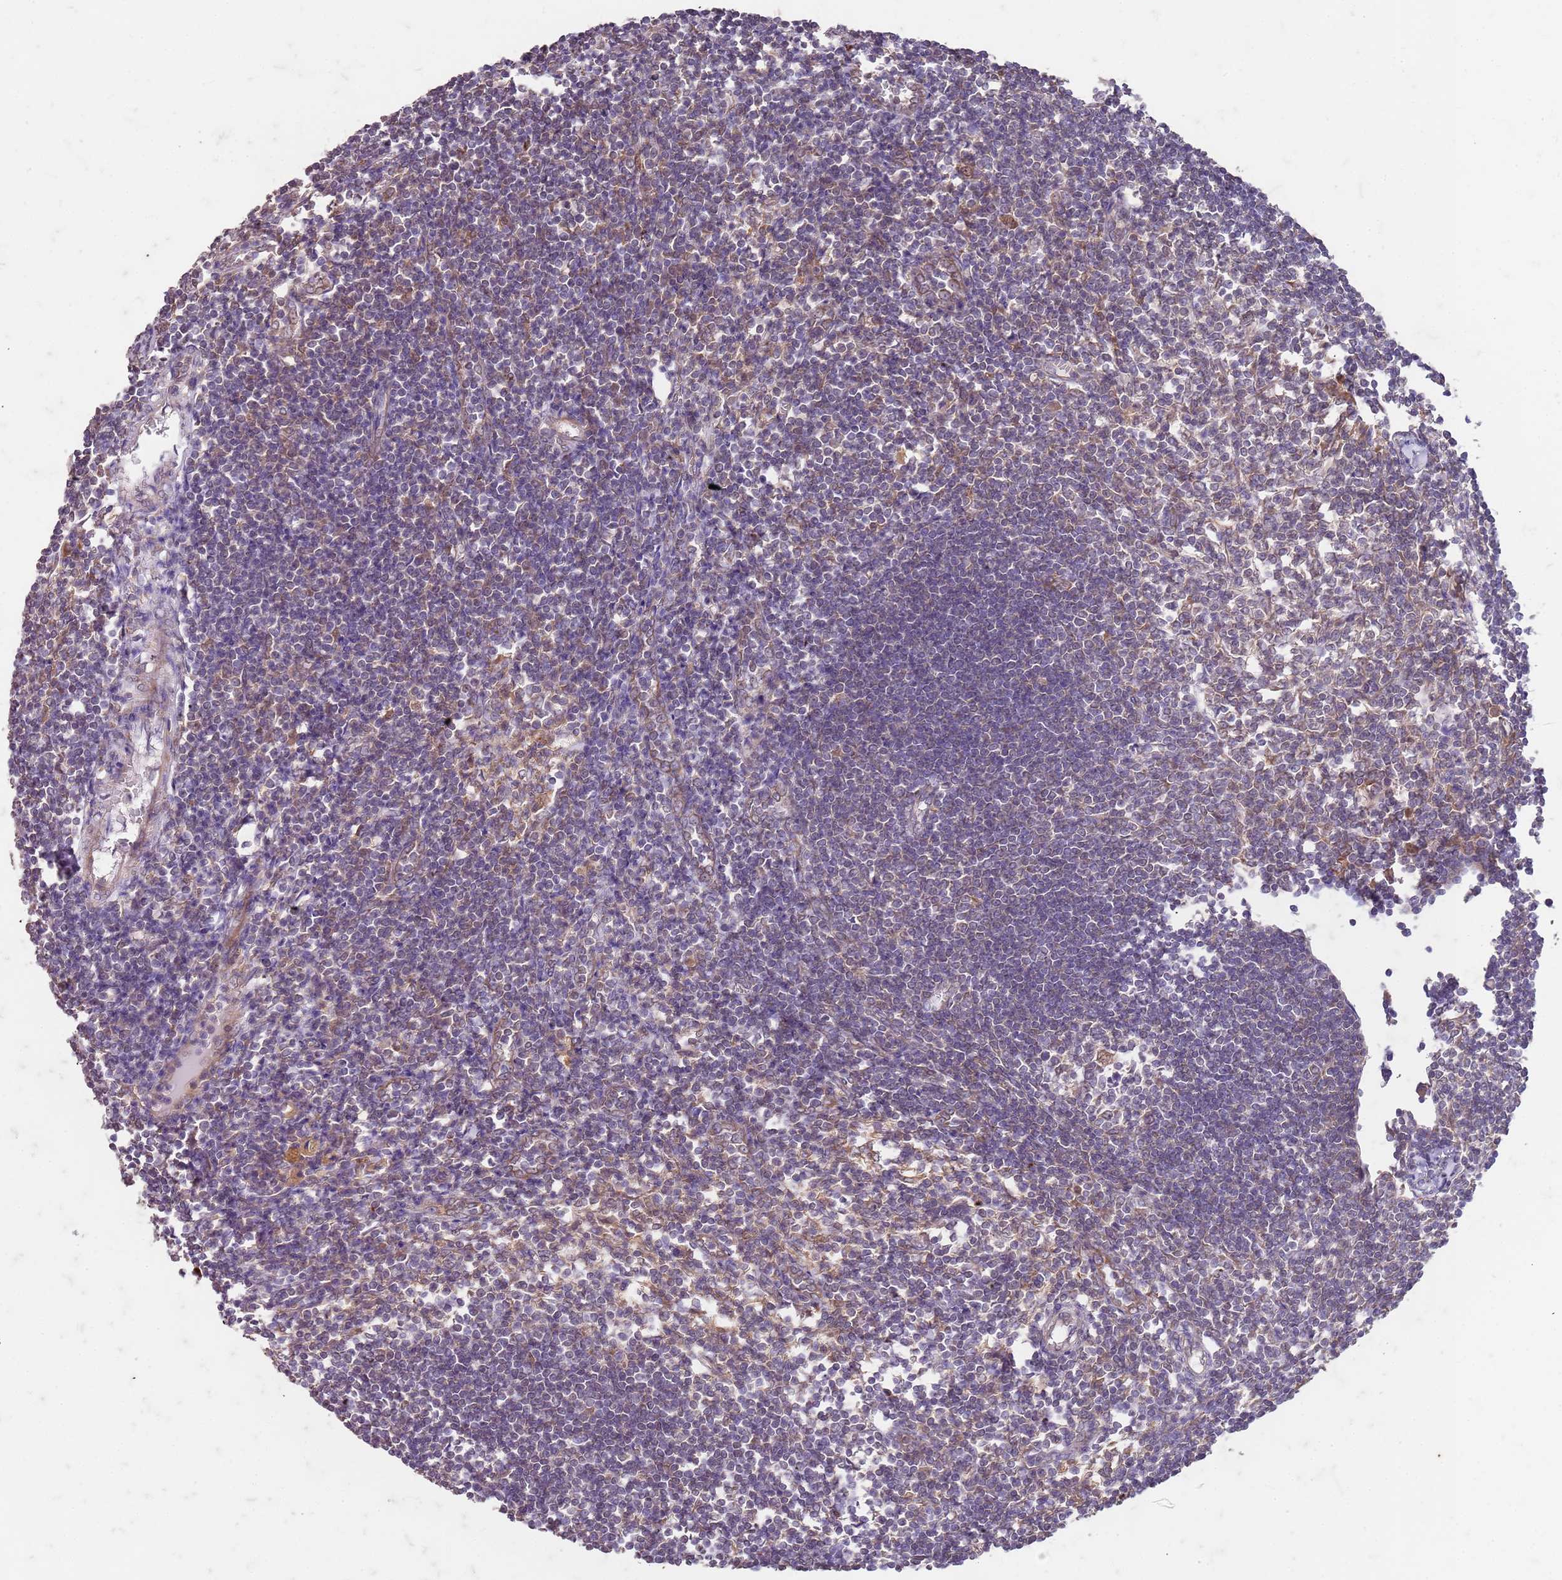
{"staining": {"intensity": "weak", "quantity": "25%-75%", "location": "cytoplasmic/membranous,nuclear"}, "tissue": "lymph node", "cell_type": "Germinal center cells", "image_type": "normal", "snomed": [{"axis": "morphology", "description": "Normal tissue, NOS"}, {"axis": "morphology", "description": "Malignant melanoma, Metastatic site"}, {"axis": "topography", "description": "Lymph node"}], "caption": "Weak cytoplasmic/membranous,nuclear expression is seen in about 25%-75% of germinal center cells in benign lymph node. (Stains: DAB in brown, nuclei in blue, Microscopy: brightfield microscopy at high magnification).", "gene": "UBE3A", "patient": {"sex": "male", "age": 41}}